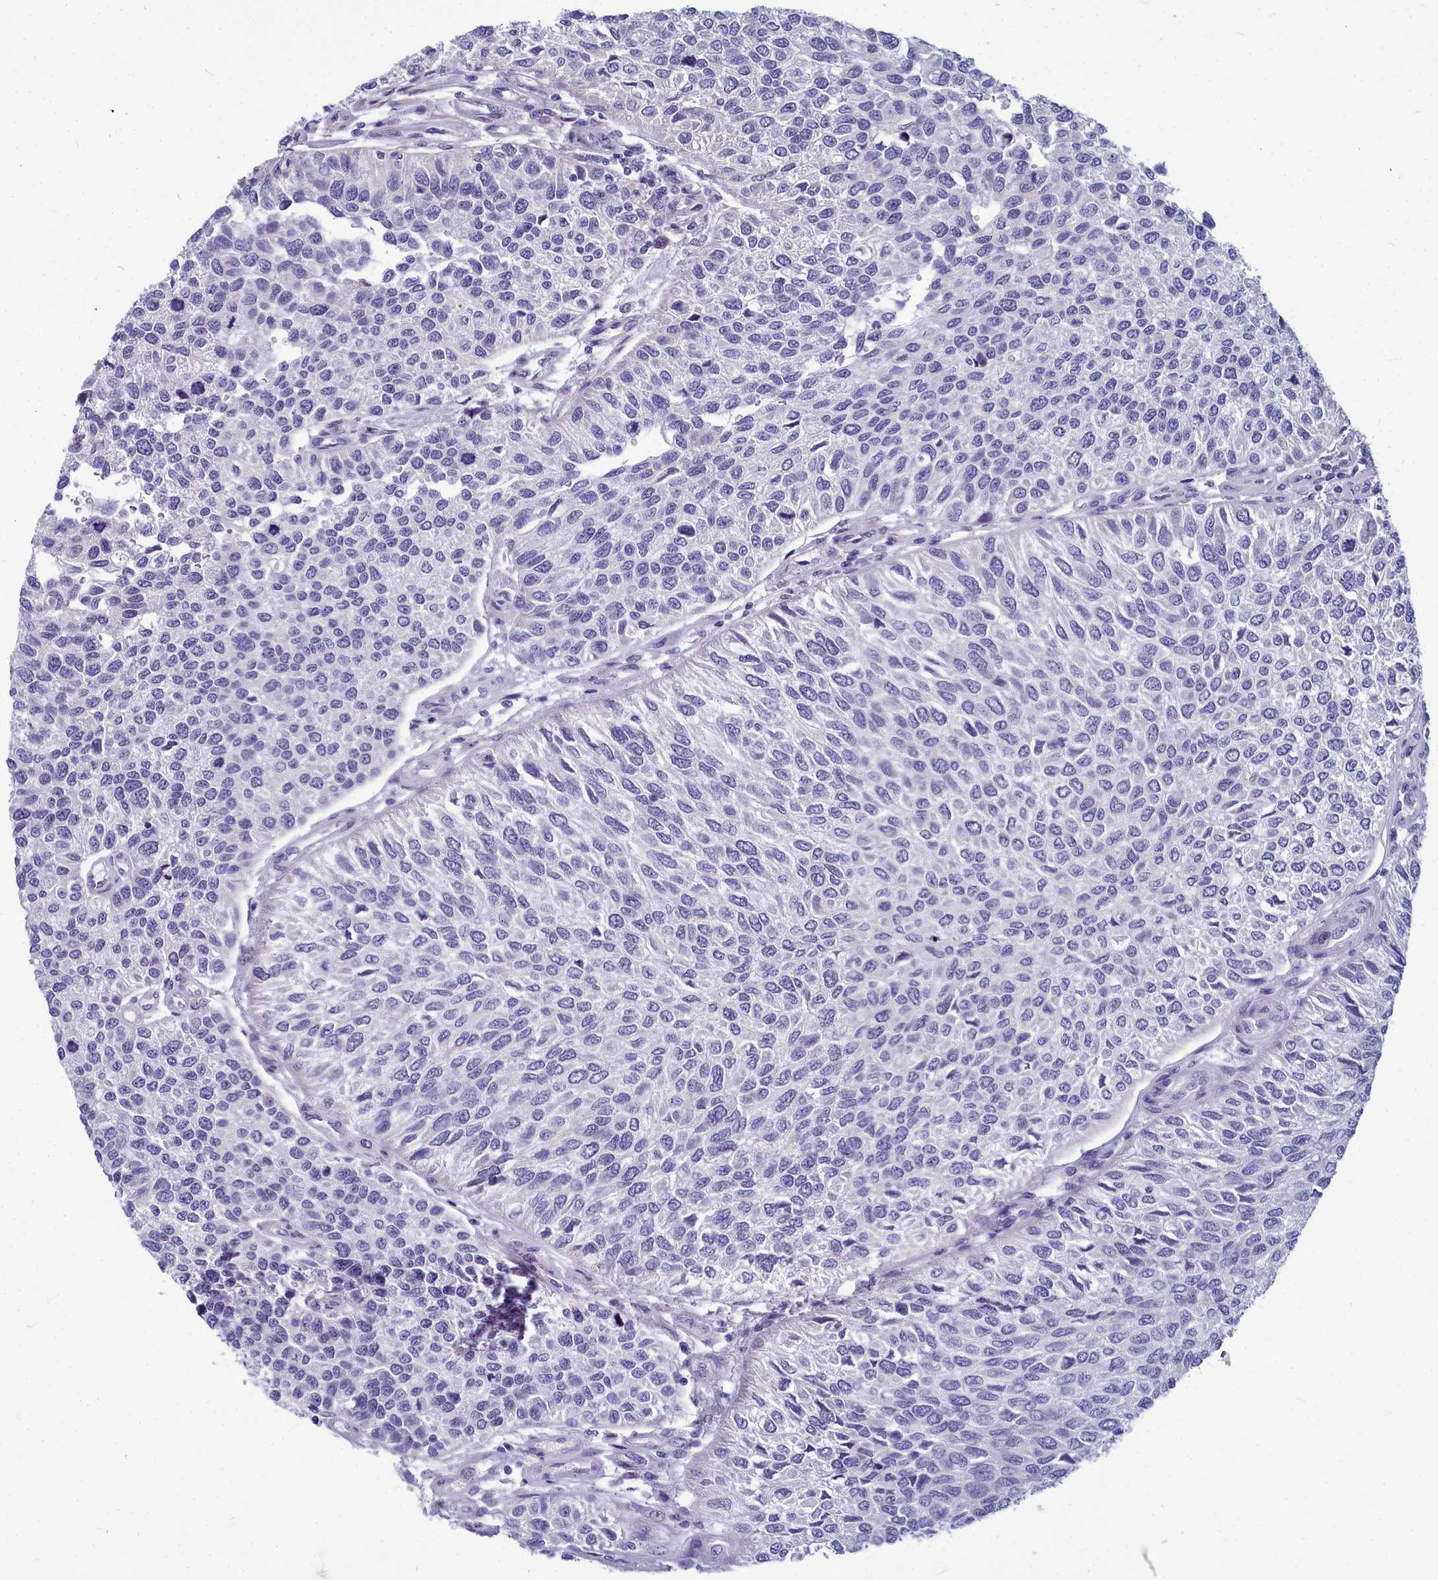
{"staining": {"intensity": "negative", "quantity": "none", "location": "none"}, "tissue": "urothelial cancer", "cell_type": "Tumor cells", "image_type": "cancer", "snomed": [{"axis": "morphology", "description": "Urothelial carcinoma, NOS"}, {"axis": "topography", "description": "Urinary bladder"}], "caption": "Histopathology image shows no protein expression in tumor cells of transitional cell carcinoma tissue.", "gene": "SMPD4", "patient": {"sex": "male", "age": 55}}